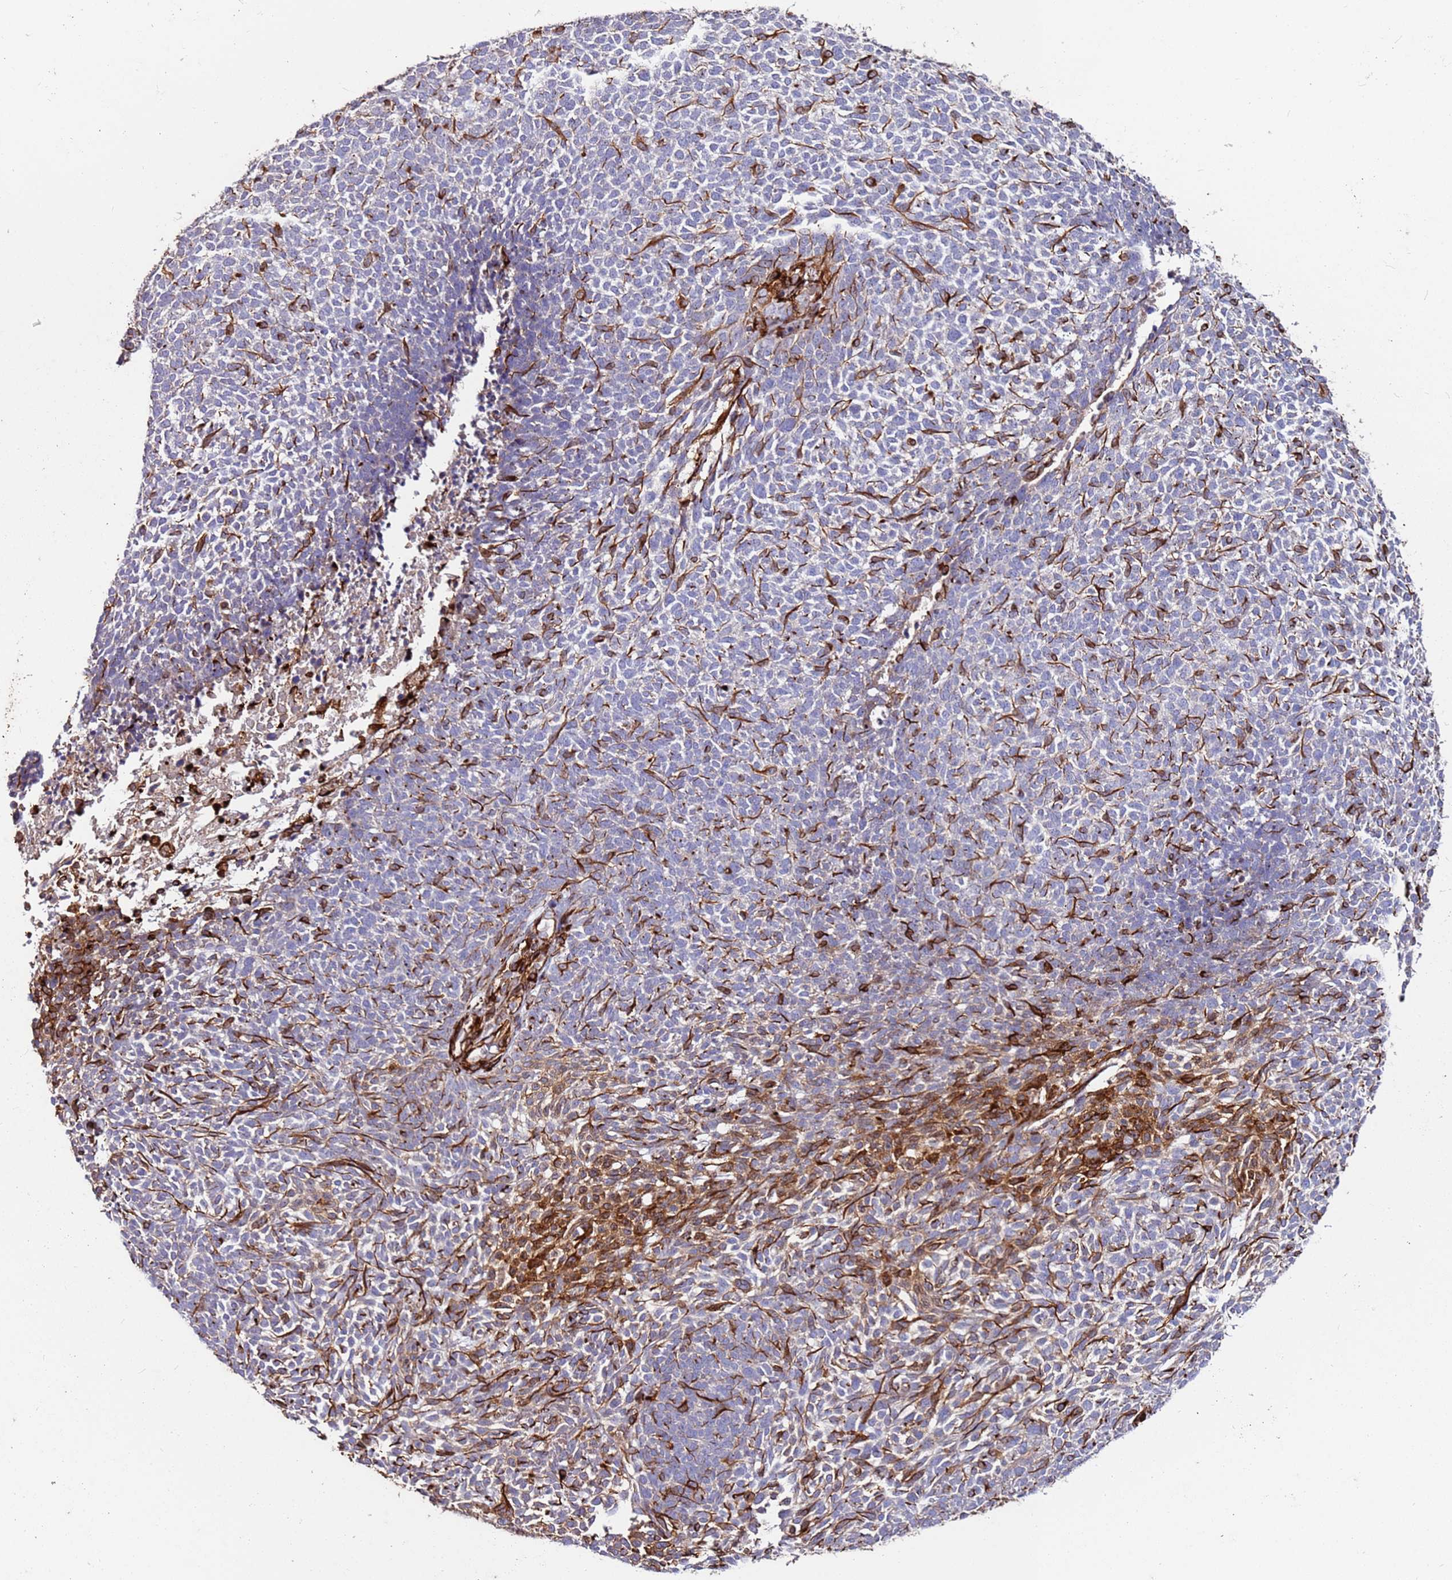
{"staining": {"intensity": "negative", "quantity": "none", "location": "none"}, "tissue": "skin cancer", "cell_type": "Tumor cells", "image_type": "cancer", "snomed": [{"axis": "morphology", "description": "Basal cell carcinoma"}, {"axis": "topography", "description": "Skin"}], "caption": "Human skin cancer stained for a protein using immunohistochemistry exhibits no expression in tumor cells.", "gene": "MRGPRE", "patient": {"sex": "female", "age": 84}}